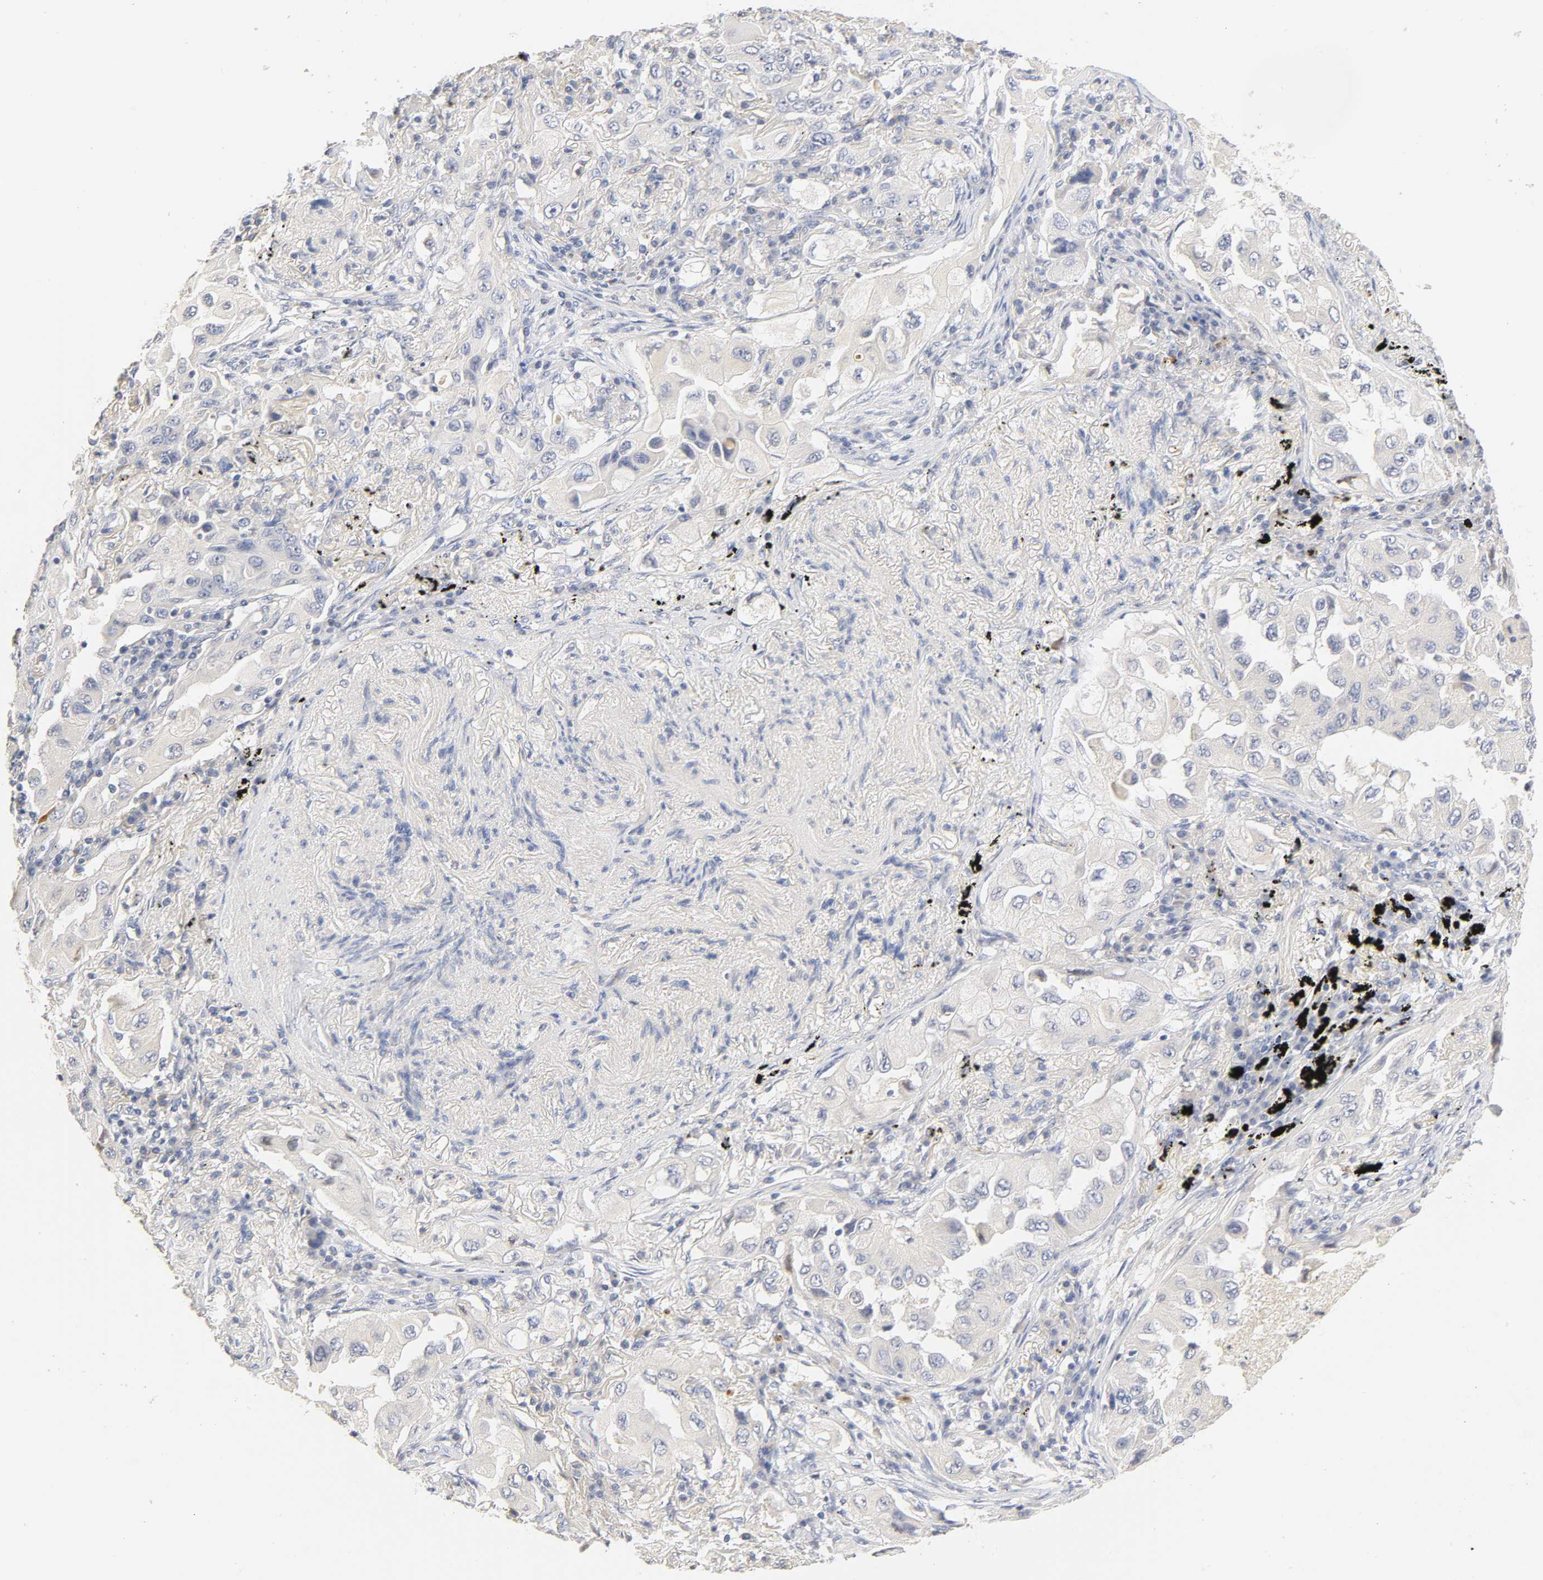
{"staining": {"intensity": "negative", "quantity": "none", "location": "none"}, "tissue": "lung cancer", "cell_type": "Tumor cells", "image_type": "cancer", "snomed": [{"axis": "morphology", "description": "Adenocarcinoma, NOS"}, {"axis": "topography", "description": "Lung"}], "caption": "Lung adenocarcinoma was stained to show a protein in brown. There is no significant staining in tumor cells.", "gene": "OVOL1", "patient": {"sex": "female", "age": 65}}